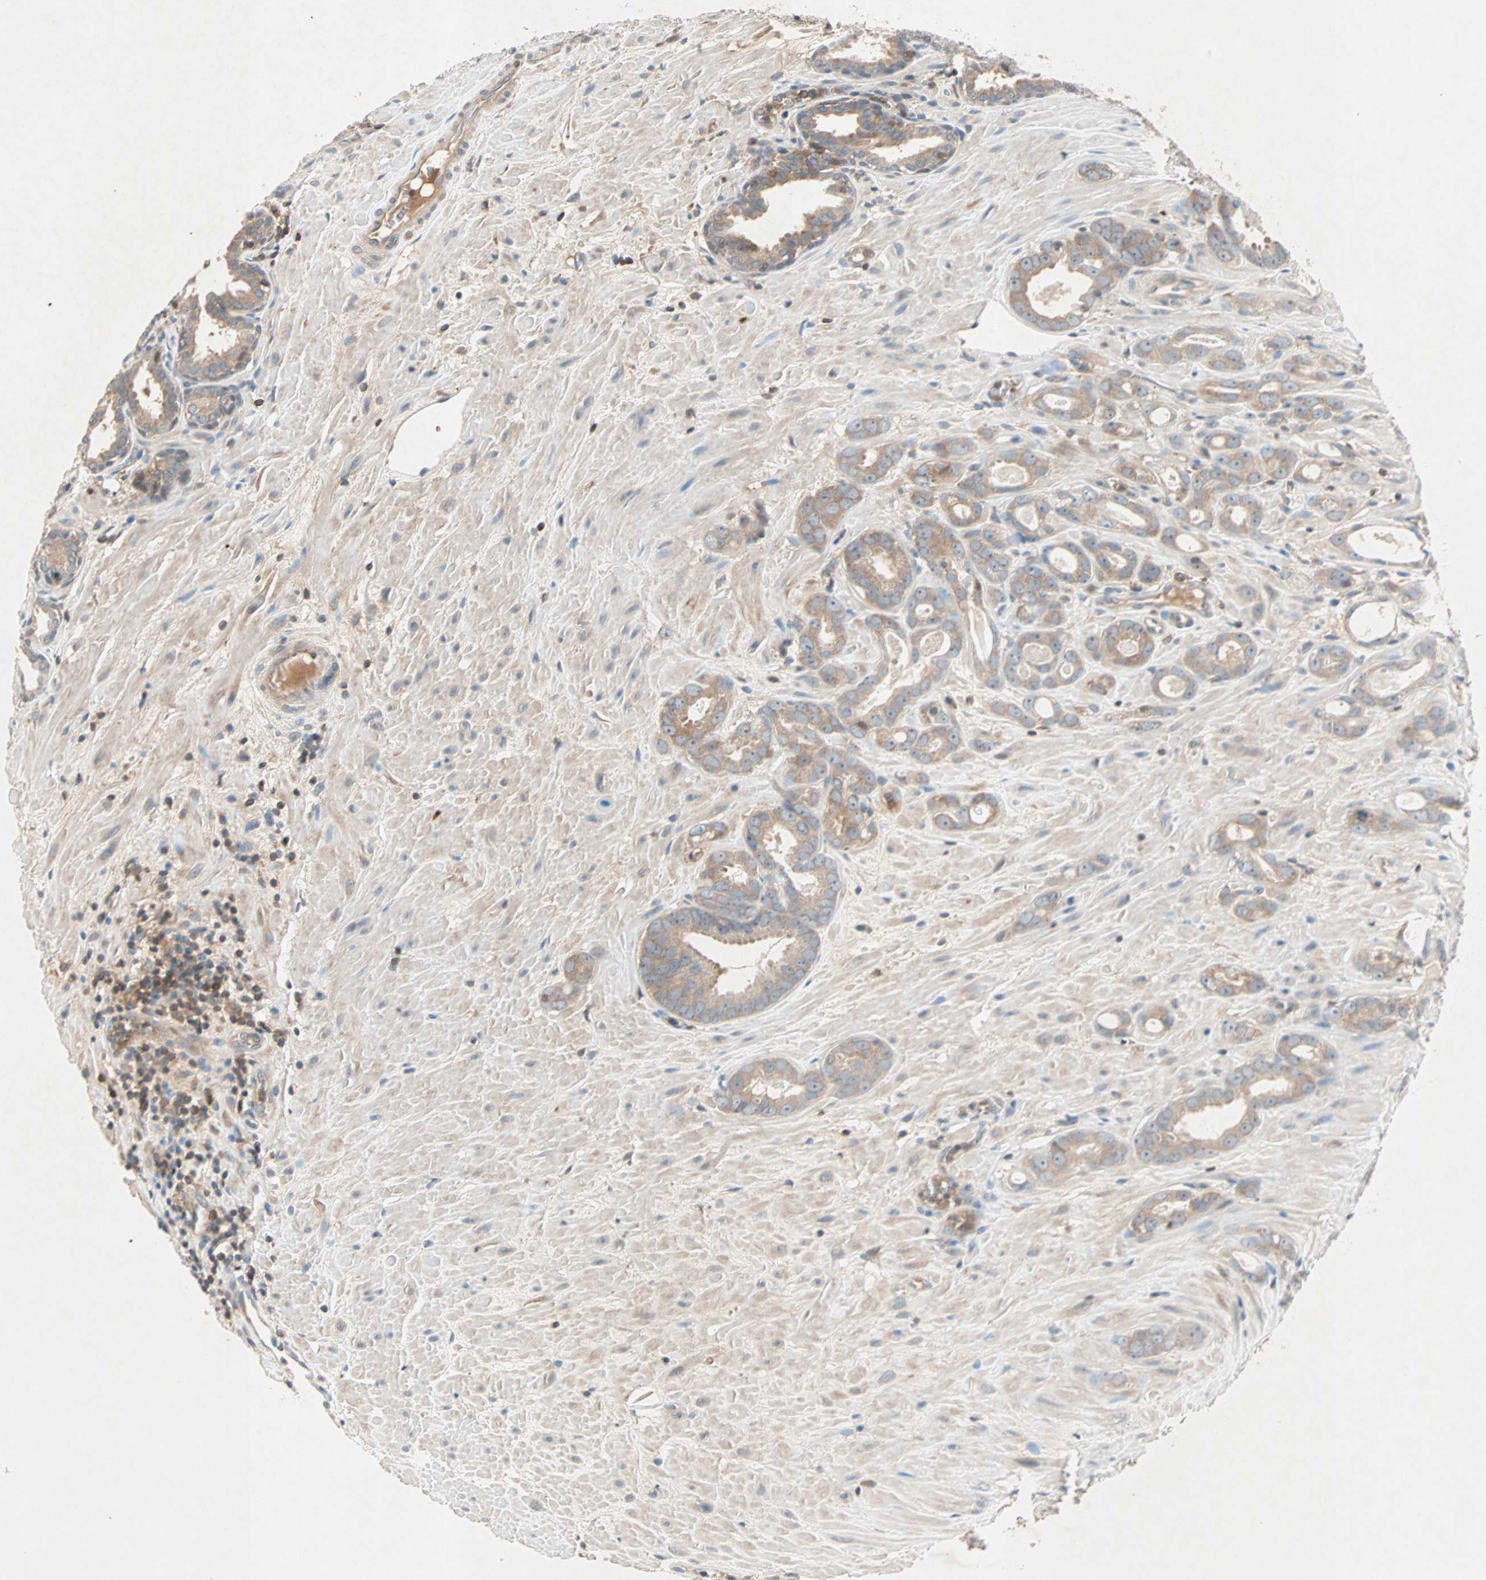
{"staining": {"intensity": "moderate", "quantity": ">75%", "location": "cytoplasmic/membranous"}, "tissue": "prostate cancer", "cell_type": "Tumor cells", "image_type": "cancer", "snomed": [{"axis": "morphology", "description": "Adenocarcinoma, Low grade"}, {"axis": "topography", "description": "Prostate"}], "caption": "Immunohistochemistry image of neoplastic tissue: human prostate cancer (low-grade adenocarcinoma) stained using immunohistochemistry exhibits medium levels of moderate protein expression localized specifically in the cytoplasmic/membranous of tumor cells, appearing as a cytoplasmic/membranous brown color.", "gene": "TEC", "patient": {"sex": "male", "age": 57}}